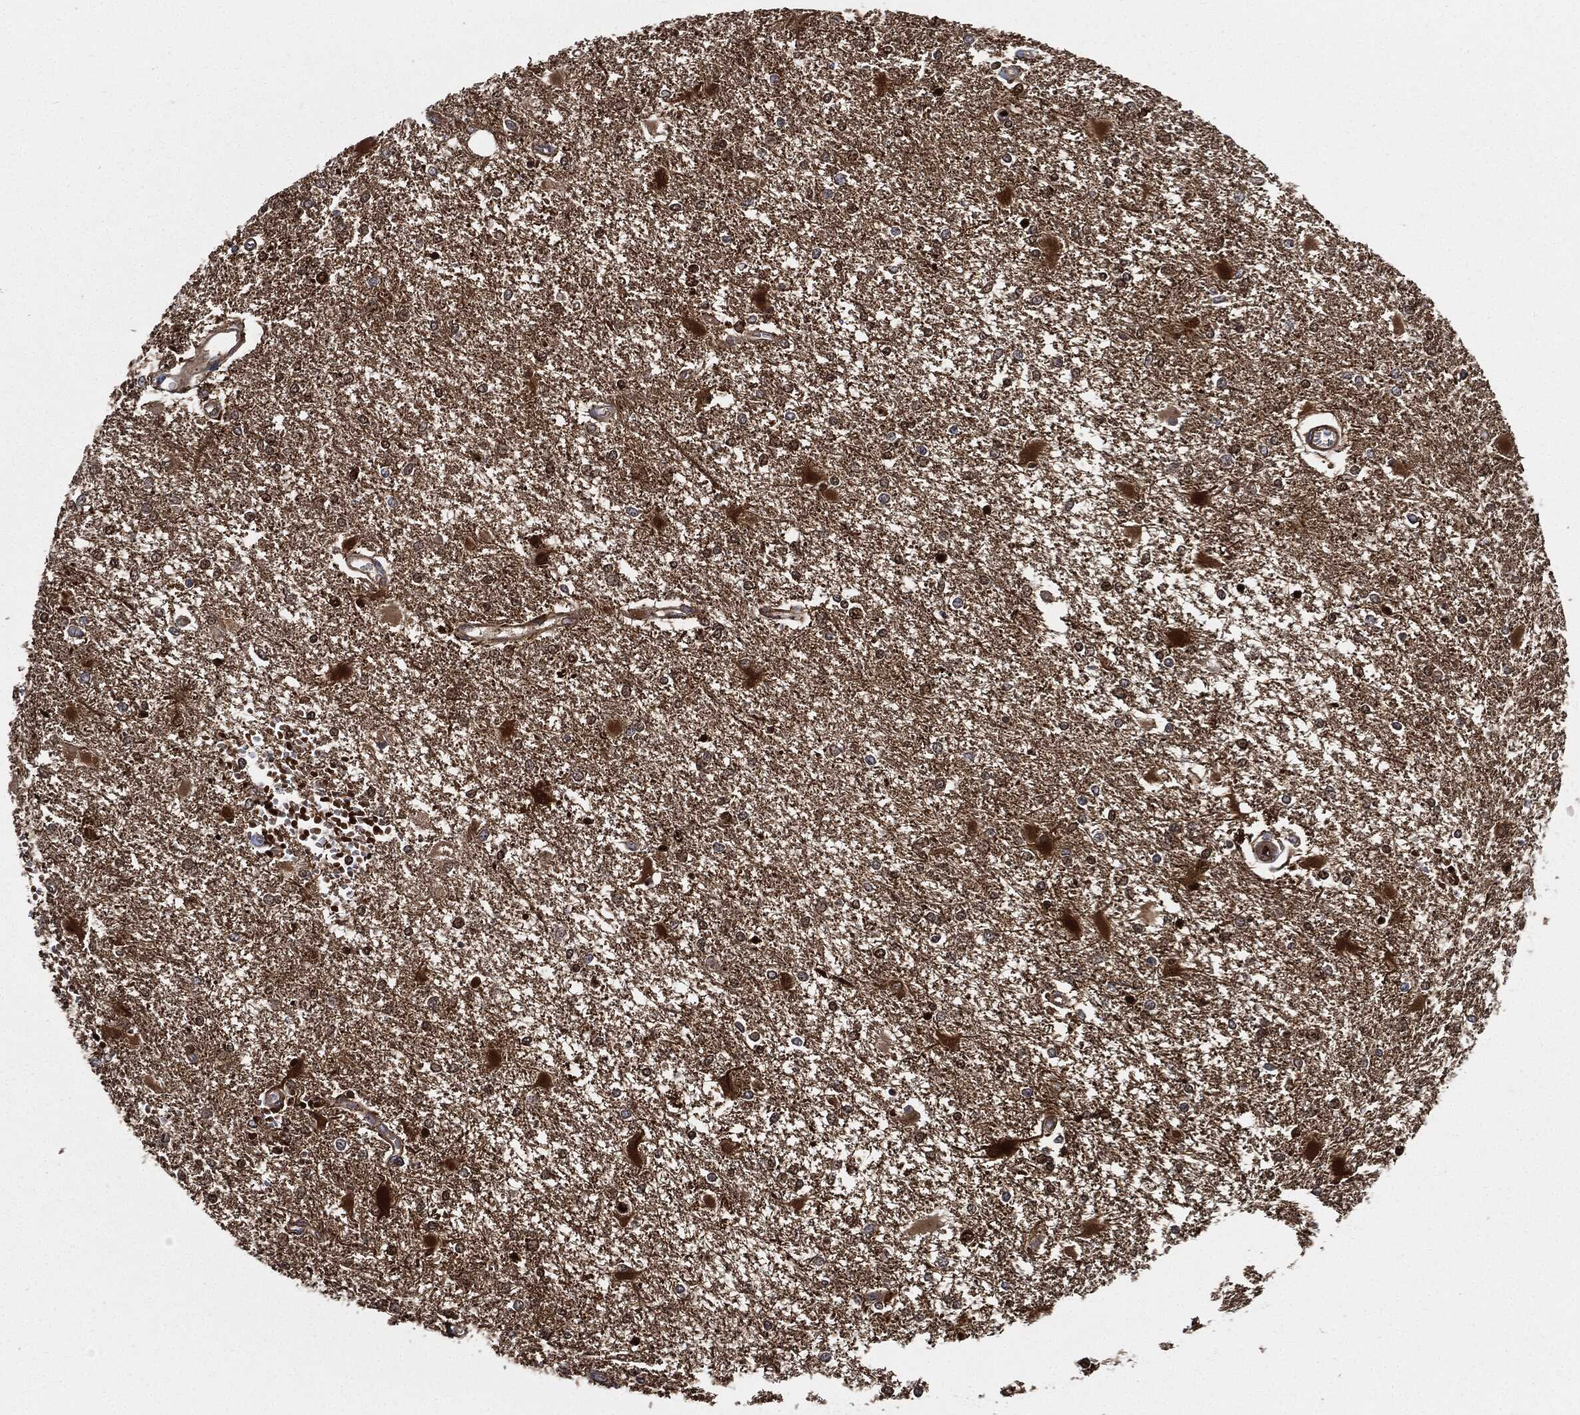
{"staining": {"intensity": "strong", "quantity": "25%-75%", "location": "cytoplasmic/membranous"}, "tissue": "glioma", "cell_type": "Tumor cells", "image_type": "cancer", "snomed": [{"axis": "morphology", "description": "Glioma, malignant, High grade"}, {"axis": "topography", "description": "Cerebral cortex"}], "caption": "Immunohistochemical staining of malignant high-grade glioma shows high levels of strong cytoplasmic/membranous protein positivity in about 25%-75% of tumor cells. The protein of interest is shown in brown color, while the nuclei are stained blue.", "gene": "PRDX2", "patient": {"sex": "male", "age": 79}}